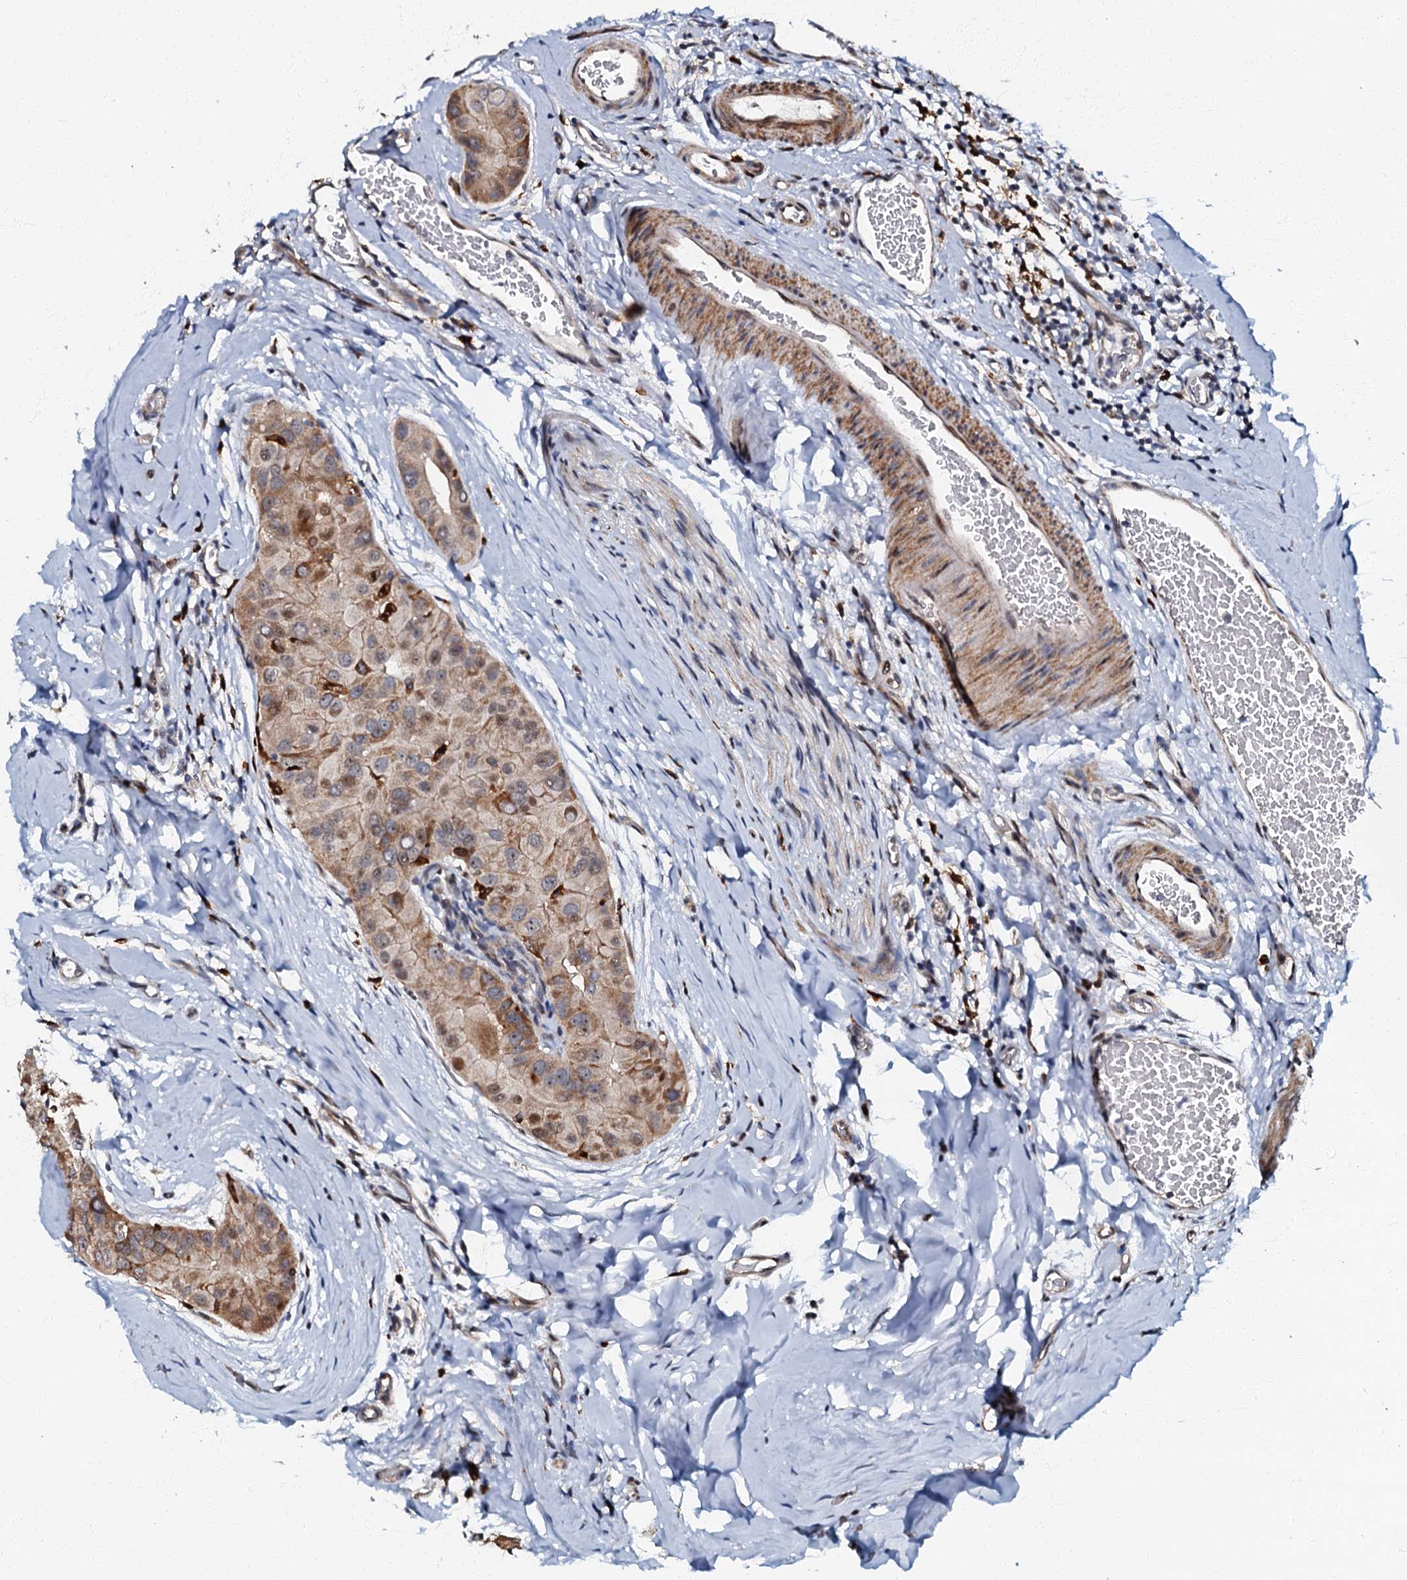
{"staining": {"intensity": "moderate", "quantity": ">75%", "location": "cytoplasmic/membranous,nuclear"}, "tissue": "thyroid cancer", "cell_type": "Tumor cells", "image_type": "cancer", "snomed": [{"axis": "morphology", "description": "Papillary adenocarcinoma, NOS"}, {"axis": "topography", "description": "Thyroid gland"}], "caption": "DAB (3,3'-diaminobenzidine) immunohistochemical staining of thyroid cancer (papillary adenocarcinoma) shows moderate cytoplasmic/membranous and nuclear protein expression in approximately >75% of tumor cells.", "gene": "OLAH", "patient": {"sex": "male", "age": 33}}